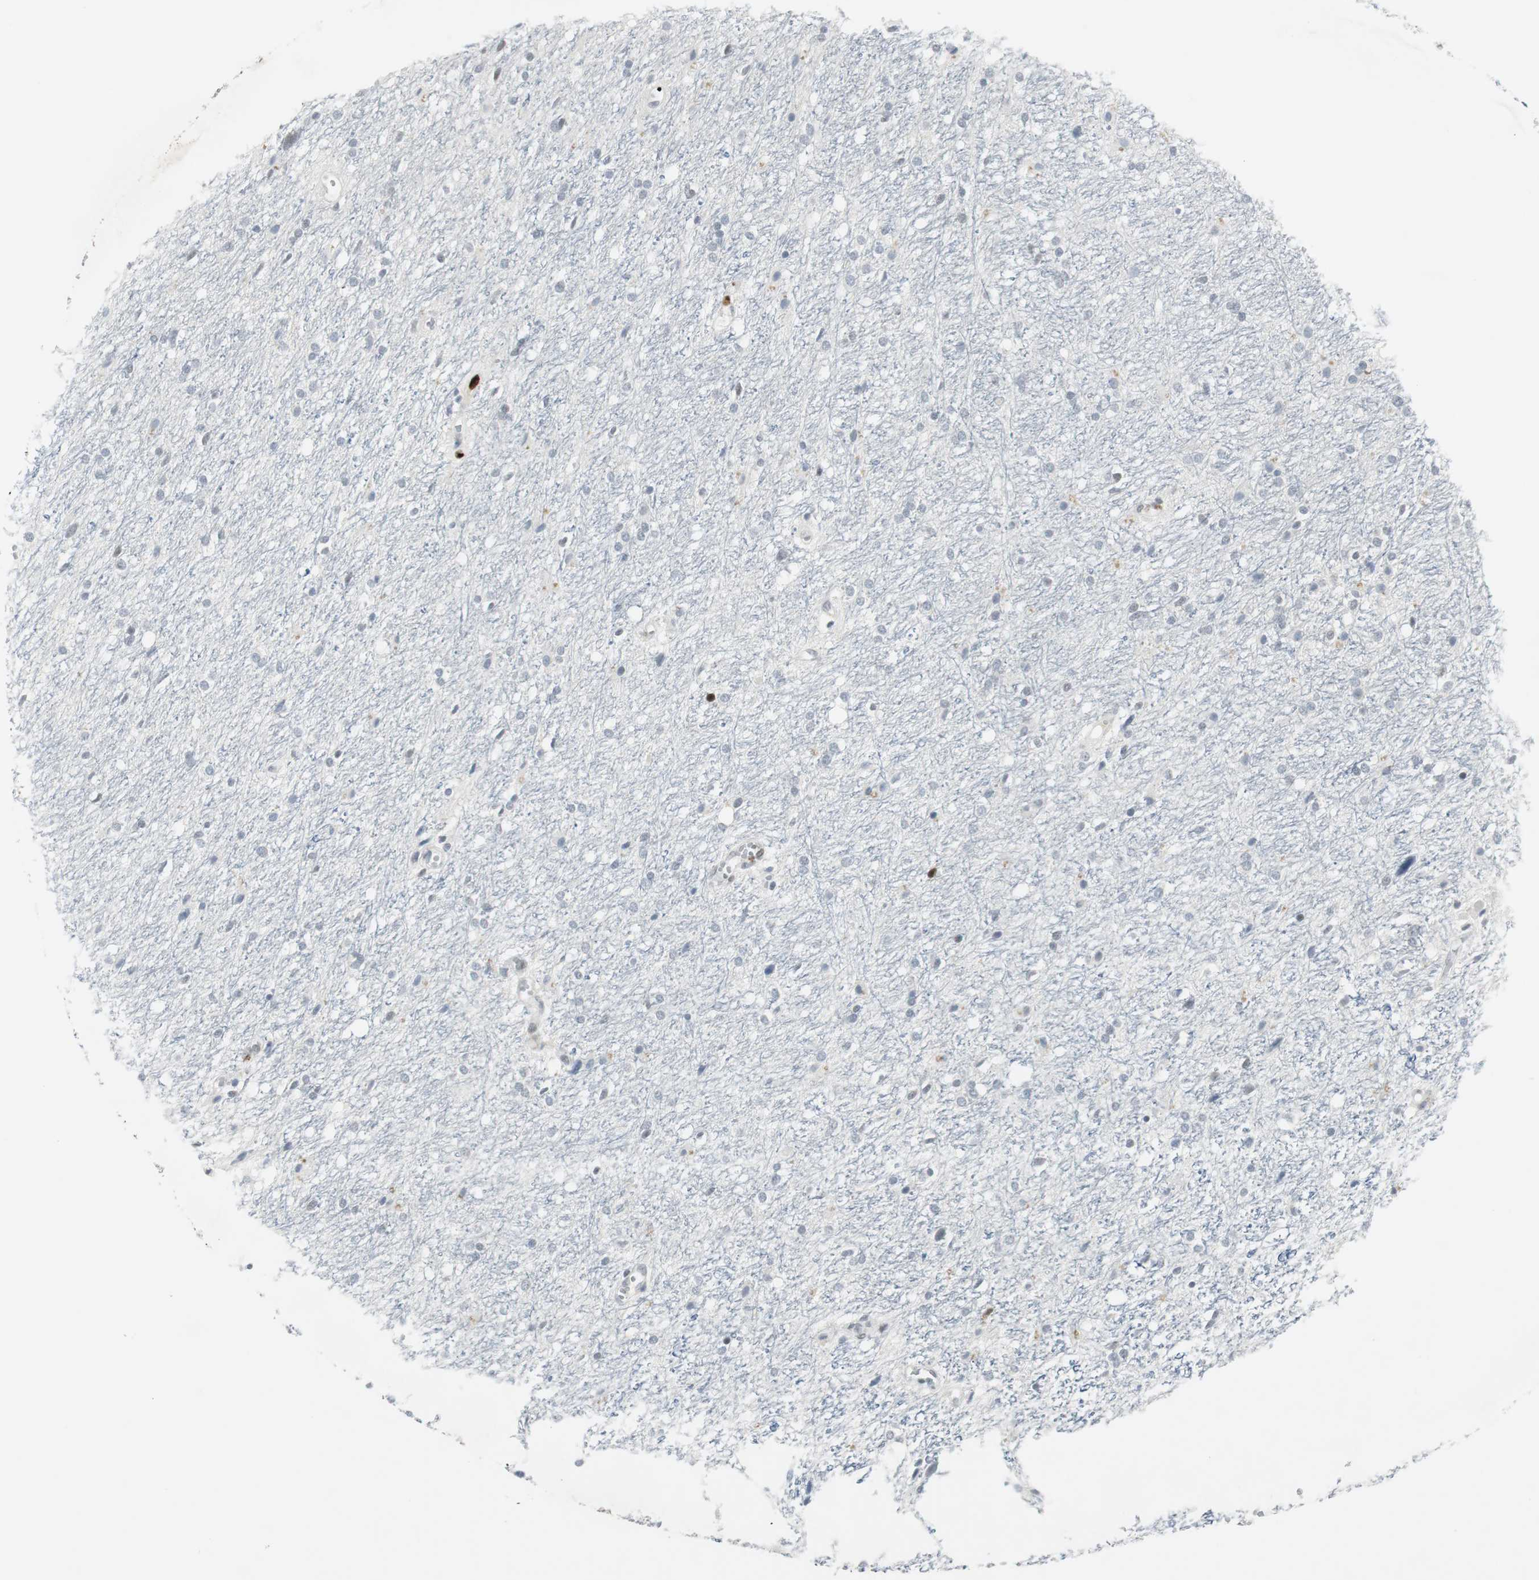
{"staining": {"intensity": "negative", "quantity": "none", "location": "none"}, "tissue": "glioma", "cell_type": "Tumor cells", "image_type": "cancer", "snomed": [{"axis": "morphology", "description": "Glioma, malignant, High grade"}, {"axis": "topography", "description": "Brain"}], "caption": "Malignant glioma (high-grade) was stained to show a protein in brown. There is no significant expression in tumor cells.", "gene": "ELK1", "patient": {"sex": "female", "age": 59}}